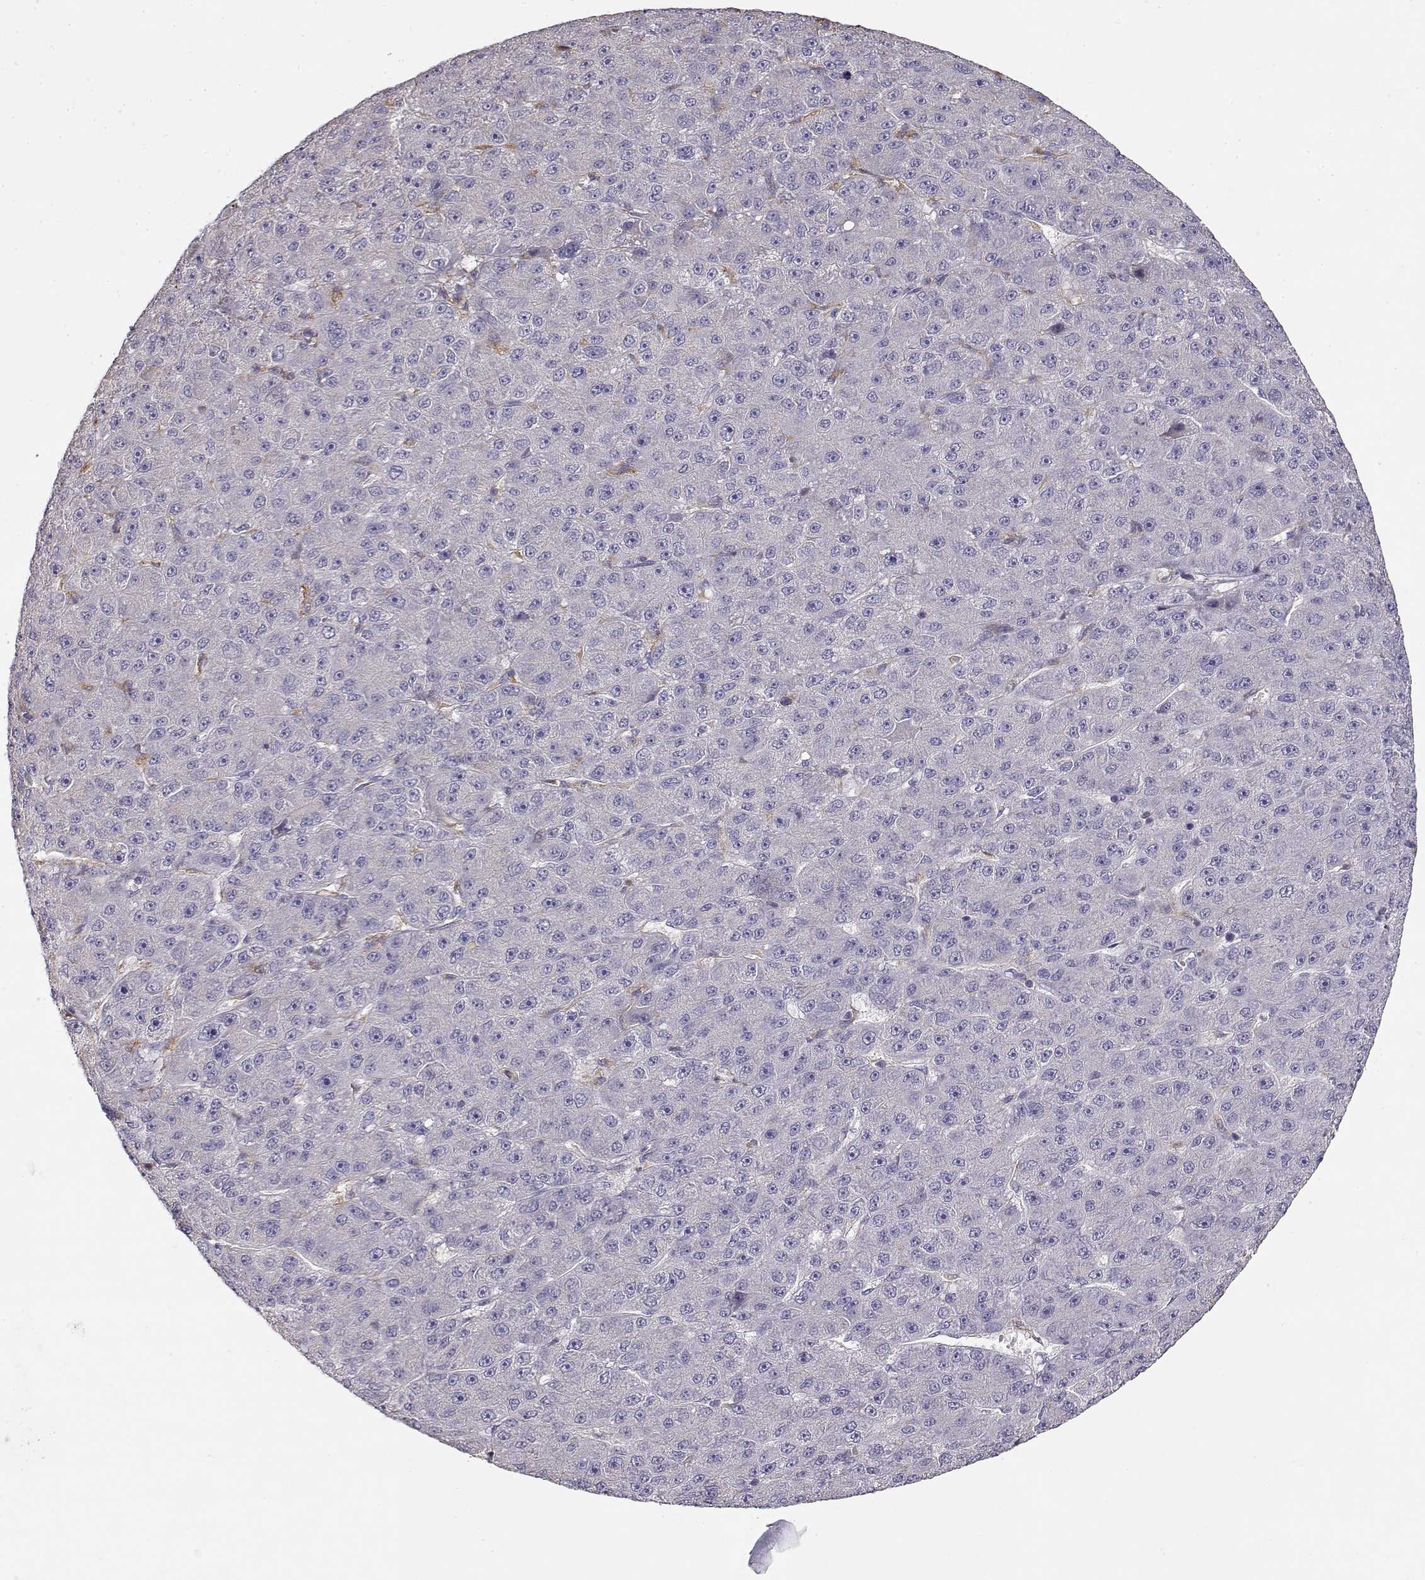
{"staining": {"intensity": "negative", "quantity": "none", "location": "none"}, "tissue": "liver cancer", "cell_type": "Tumor cells", "image_type": "cancer", "snomed": [{"axis": "morphology", "description": "Carcinoma, Hepatocellular, NOS"}, {"axis": "topography", "description": "Liver"}], "caption": "Image shows no protein expression in tumor cells of hepatocellular carcinoma (liver) tissue.", "gene": "VAV1", "patient": {"sex": "male", "age": 67}}